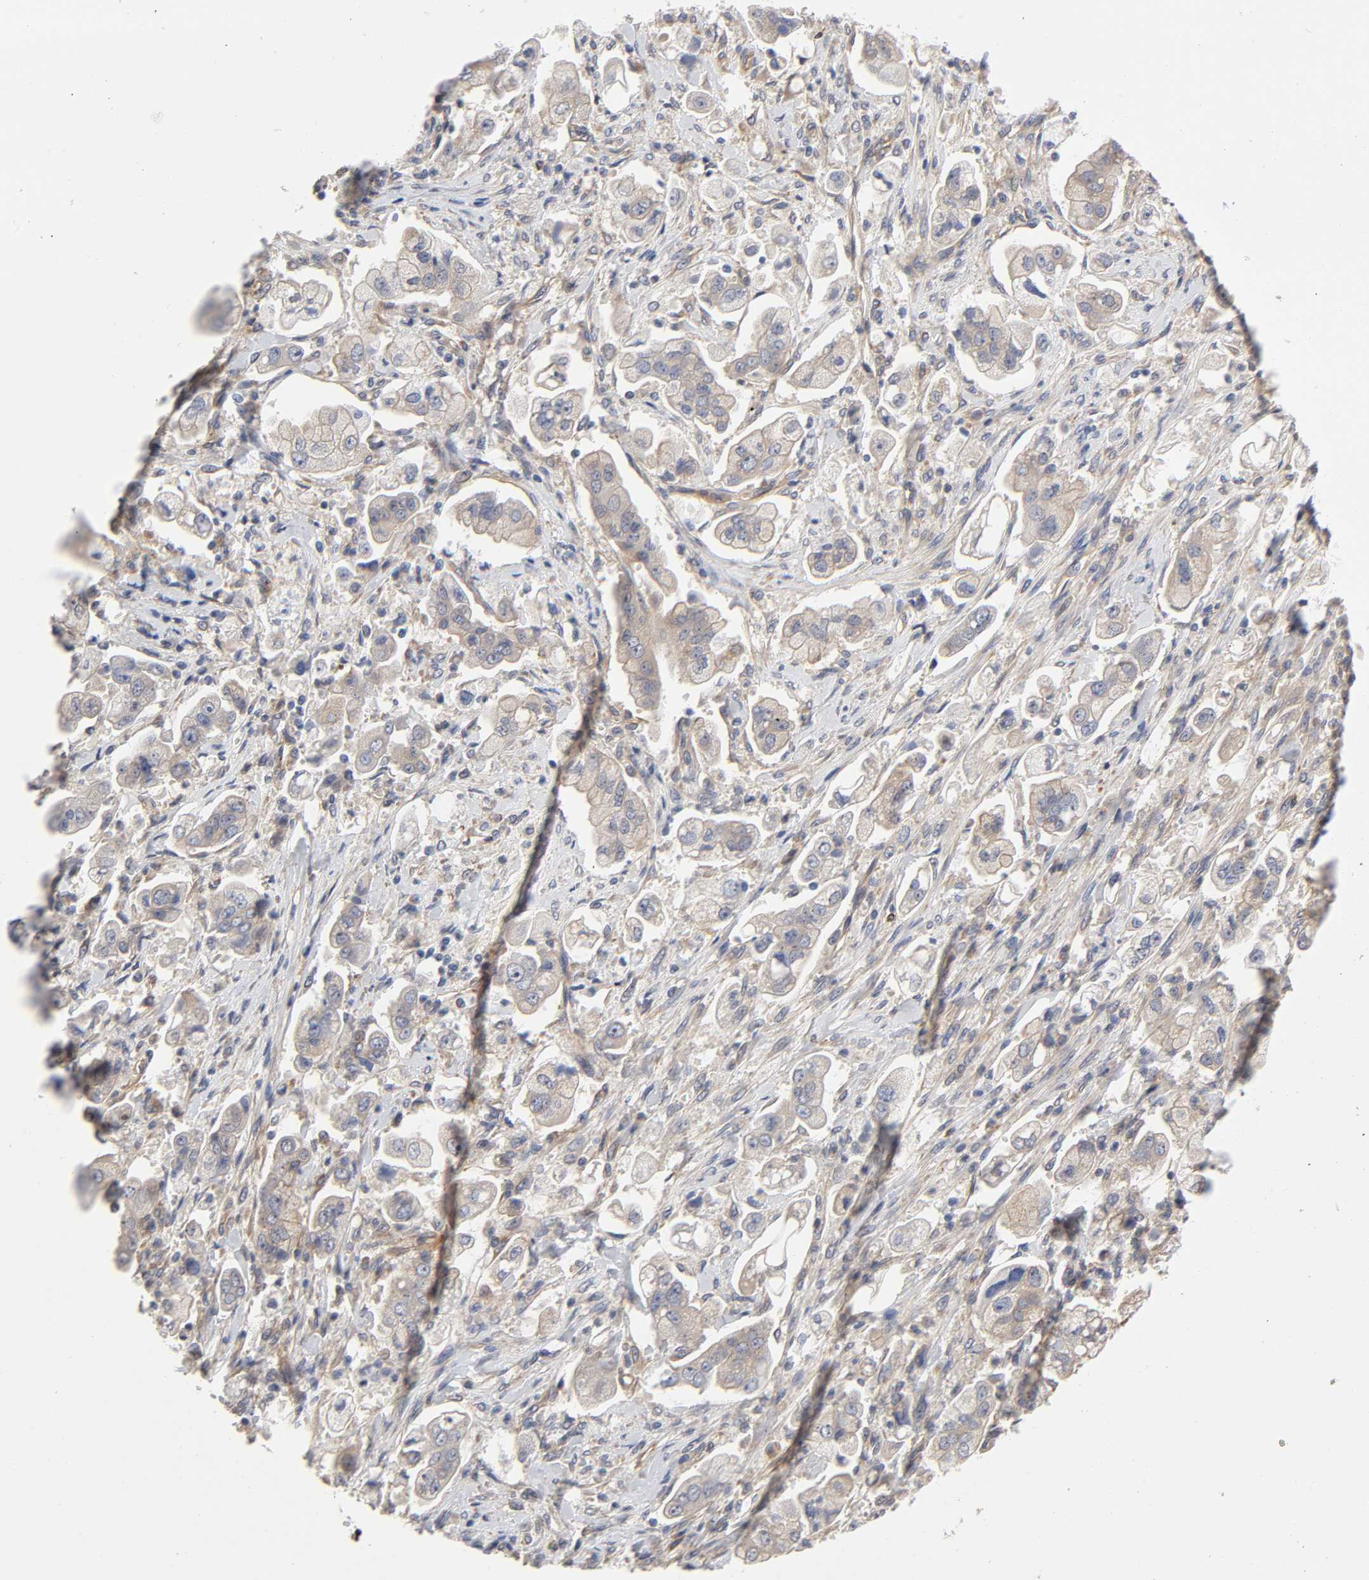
{"staining": {"intensity": "negative", "quantity": "none", "location": "none"}, "tissue": "stomach cancer", "cell_type": "Tumor cells", "image_type": "cancer", "snomed": [{"axis": "morphology", "description": "Adenocarcinoma, NOS"}, {"axis": "topography", "description": "Stomach"}], "caption": "The image demonstrates no significant expression in tumor cells of adenocarcinoma (stomach).", "gene": "RAB13", "patient": {"sex": "male", "age": 62}}